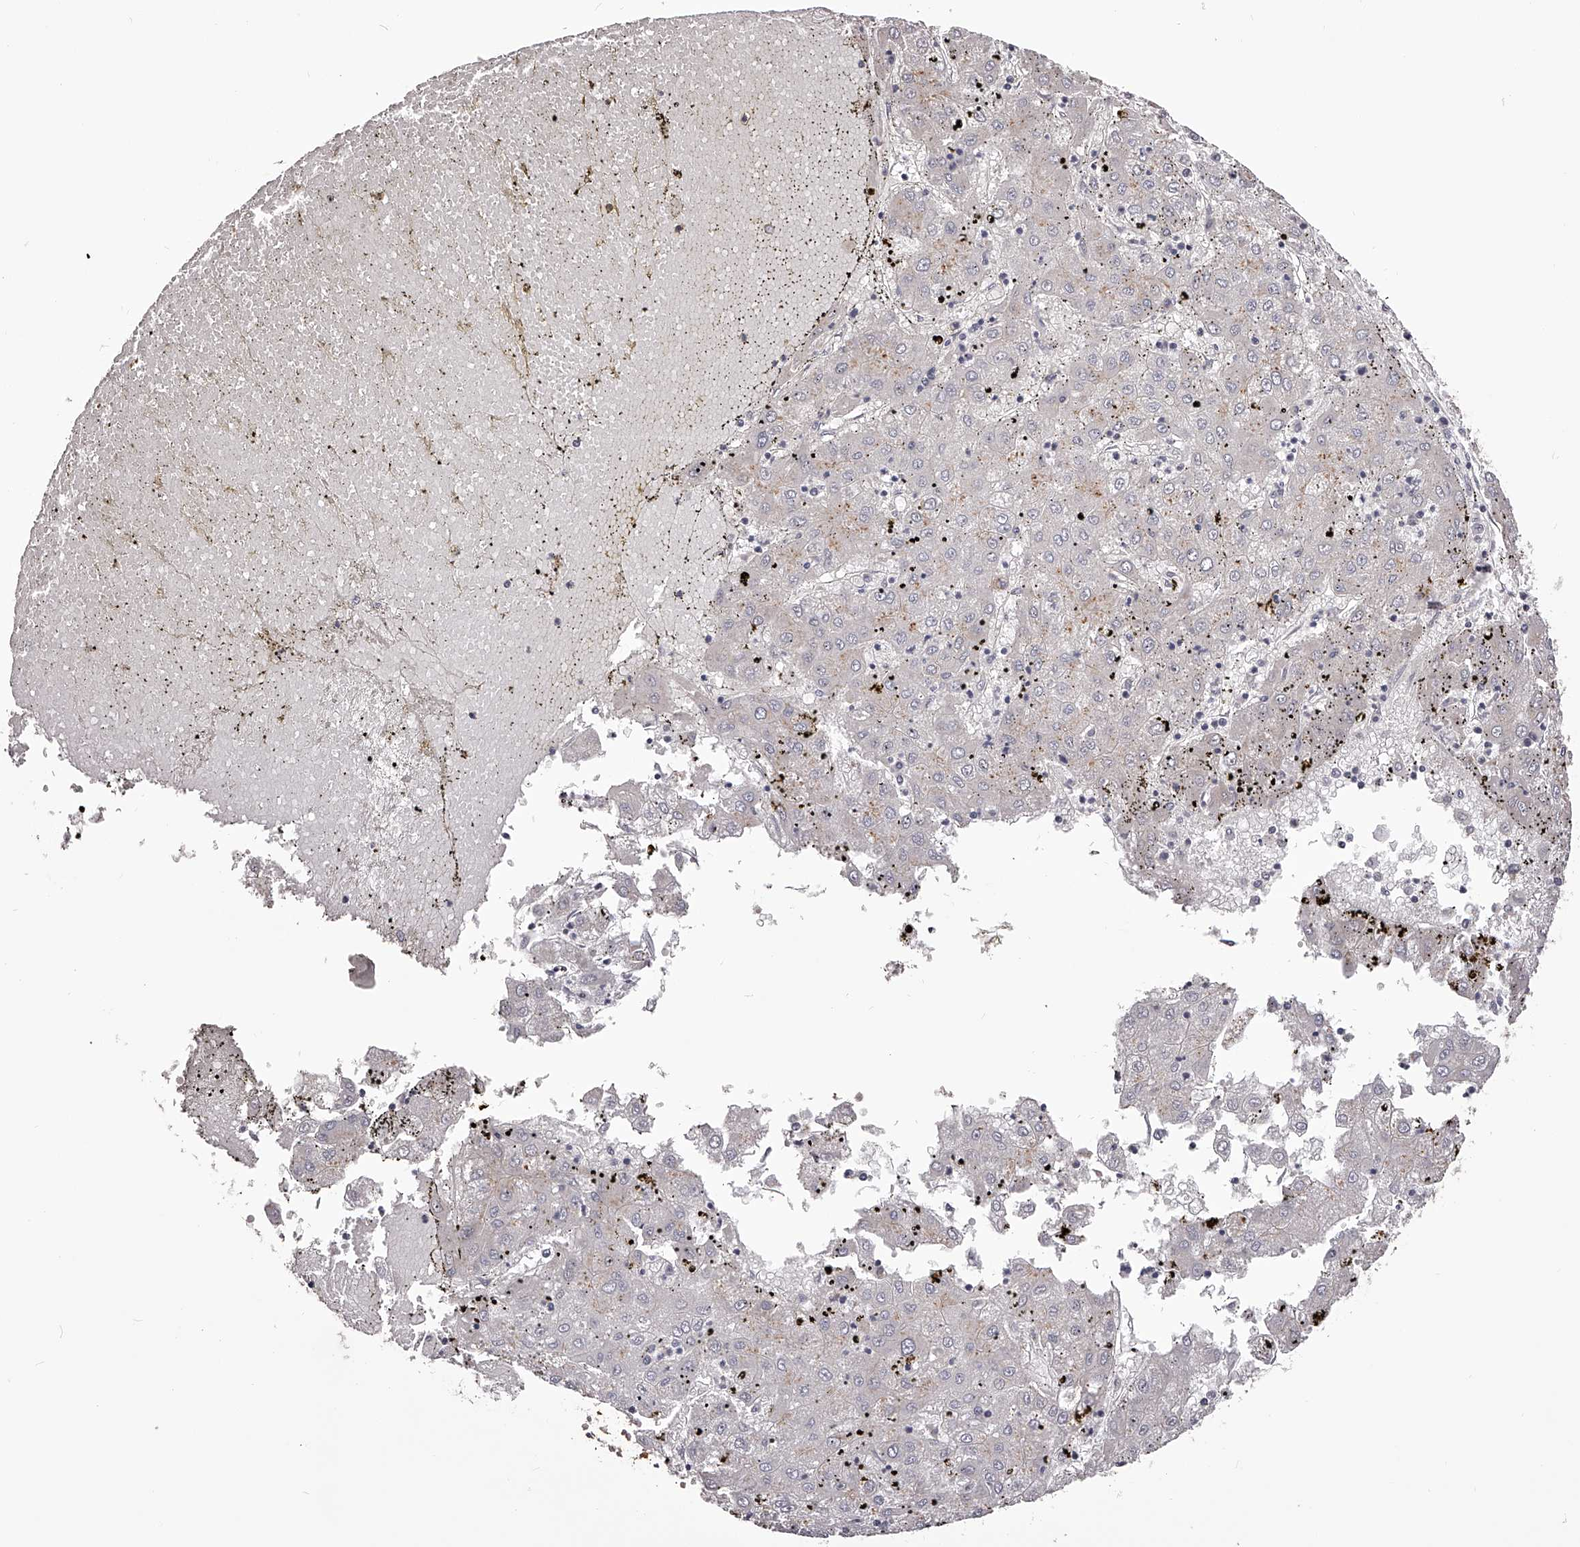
{"staining": {"intensity": "negative", "quantity": "none", "location": "none"}, "tissue": "liver cancer", "cell_type": "Tumor cells", "image_type": "cancer", "snomed": [{"axis": "morphology", "description": "Carcinoma, Hepatocellular, NOS"}, {"axis": "topography", "description": "Liver"}], "caption": "Liver hepatocellular carcinoma stained for a protein using immunohistochemistry (IHC) exhibits no expression tumor cells.", "gene": "LTV1", "patient": {"sex": "male", "age": 72}}